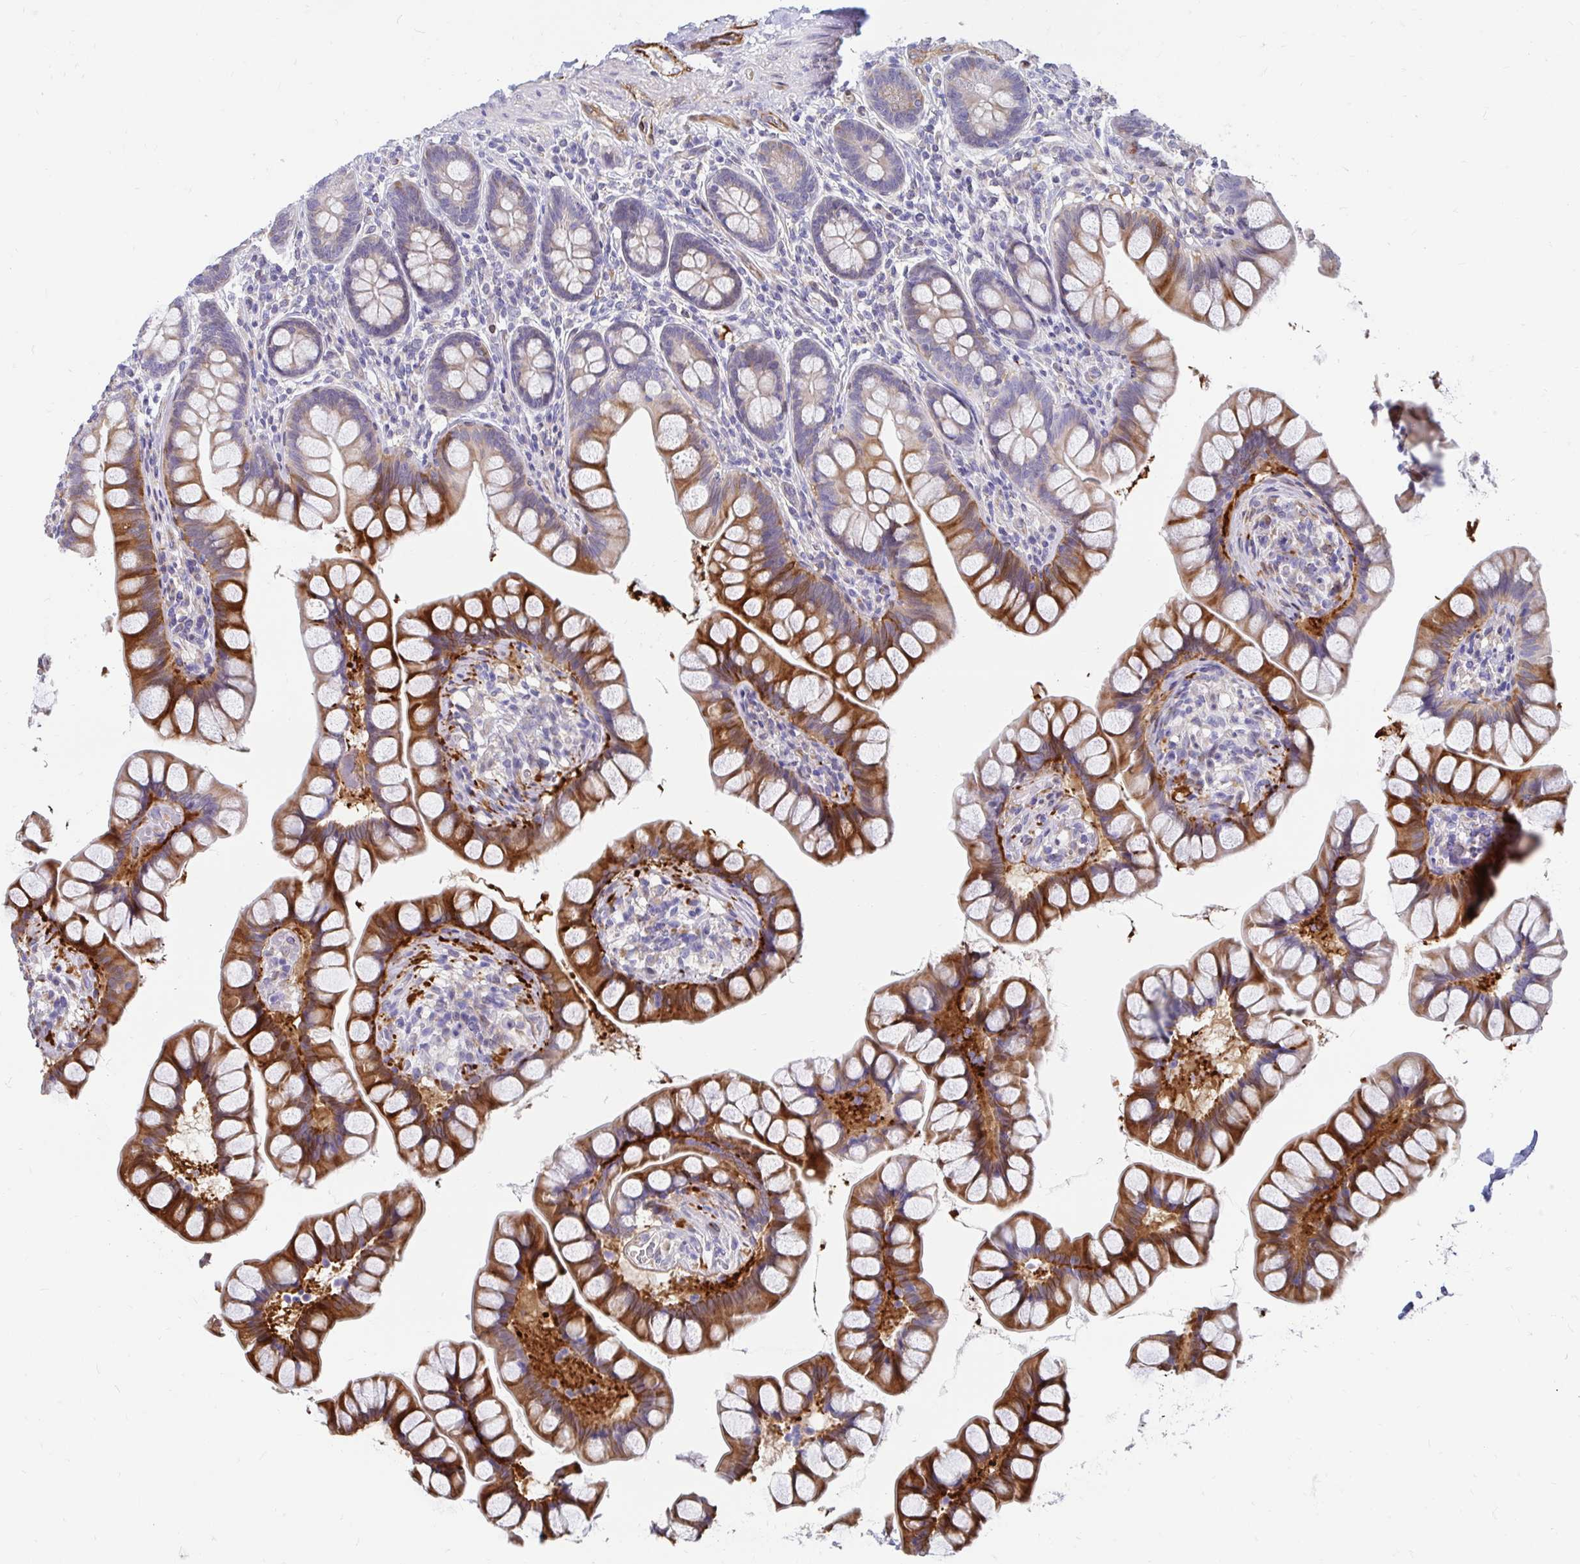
{"staining": {"intensity": "strong", "quantity": "25%-75%", "location": "cytoplasmic/membranous"}, "tissue": "small intestine", "cell_type": "Glandular cells", "image_type": "normal", "snomed": [{"axis": "morphology", "description": "Normal tissue, NOS"}, {"axis": "topography", "description": "Small intestine"}], "caption": "Approximately 25%-75% of glandular cells in benign human small intestine reveal strong cytoplasmic/membranous protein staining as visualized by brown immunohistochemical staining.", "gene": "CDKL1", "patient": {"sex": "male", "age": 70}}